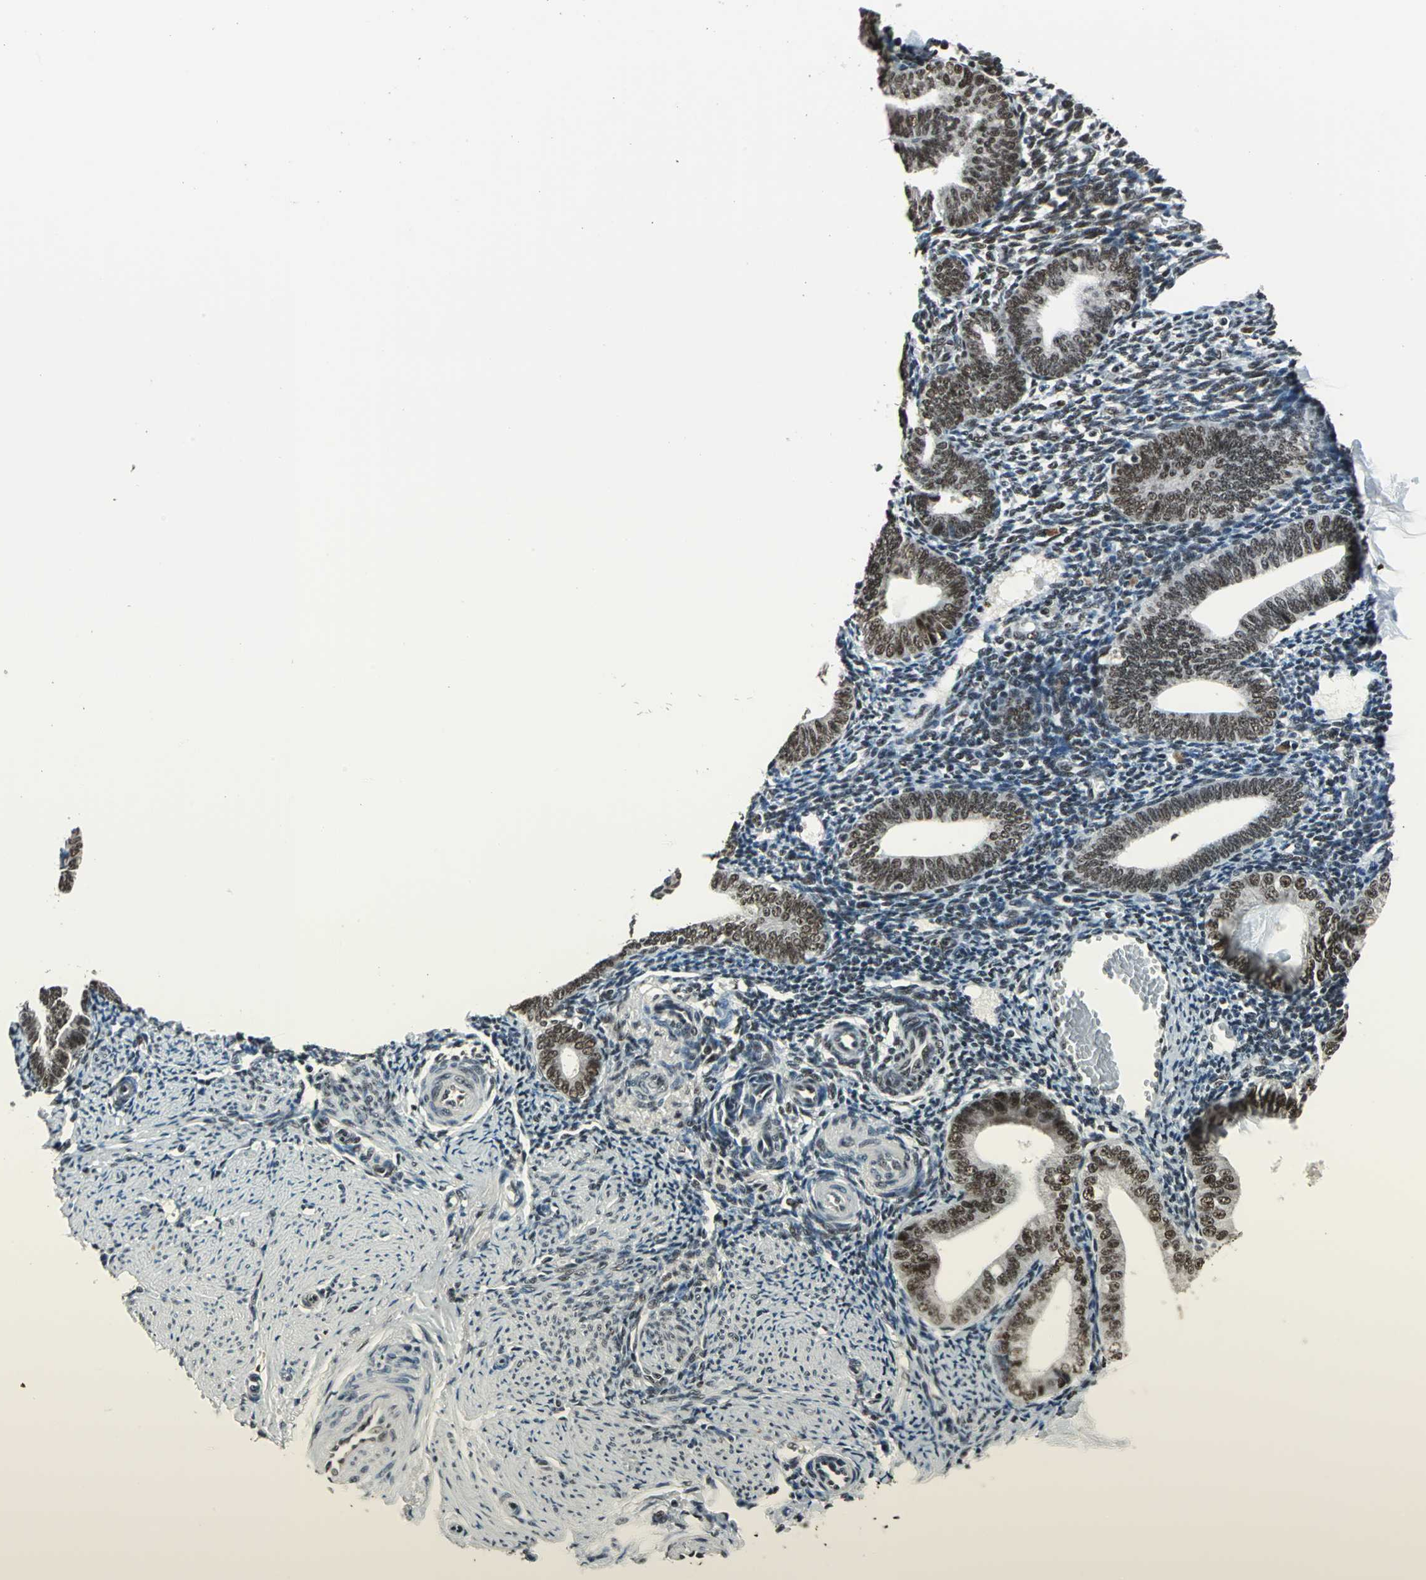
{"staining": {"intensity": "moderate", "quantity": "25%-75%", "location": "nuclear"}, "tissue": "endometrium", "cell_type": "Cells in endometrial stroma", "image_type": "normal", "snomed": [{"axis": "morphology", "description": "Normal tissue, NOS"}, {"axis": "topography", "description": "Endometrium"}], "caption": "Protein analysis of unremarkable endometrium shows moderate nuclear positivity in about 25%-75% of cells in endometrial stroma.", "gene": "BCLAF1", "patient": {"sex": "female", "age": 61}}